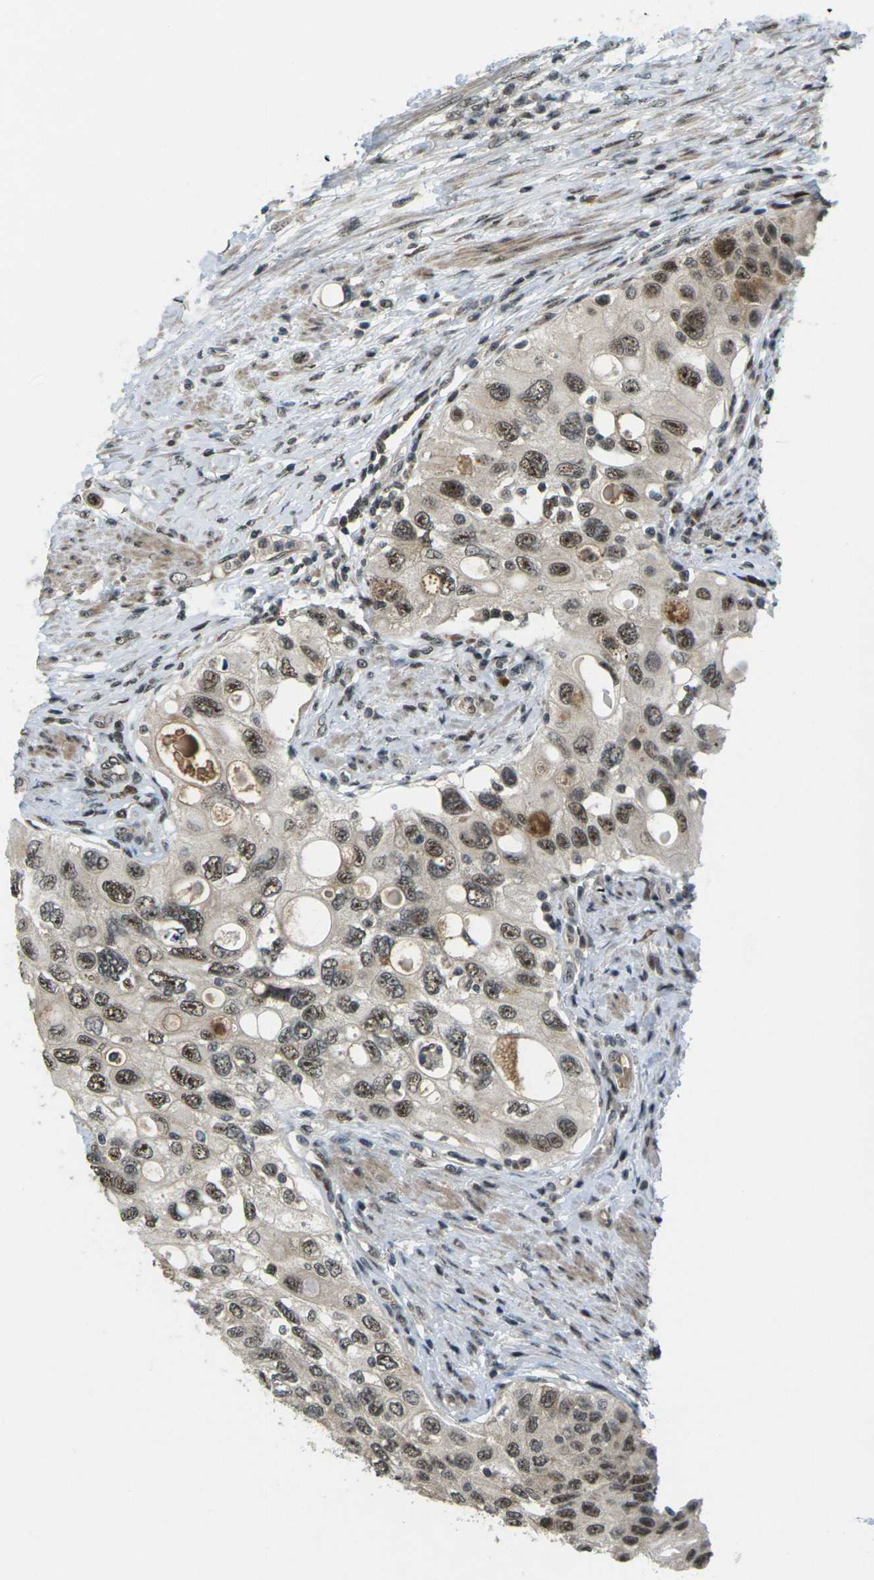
{"staining": {"intensity": "moderate", "quantity": ">75%", "location": "nuclear"}, "tissue": "urothelial cancer", "cell_type": "Tumor cells", "image_type": "cancer", "snomed": [{"axis": "morphology", "description": "Urothelial carcinoma, High grade"}, {"axis": "topography", "description": "Urinary bladder"}], "caption": "There is medium levels of moderate nuclear staining in tumor cells of urothelial carcinoma (high-grade), as demonstrated by immunohistochemical staining (brown color).", "gene": "UBE2S", "patient": {"sex": "female", "age": 56}}